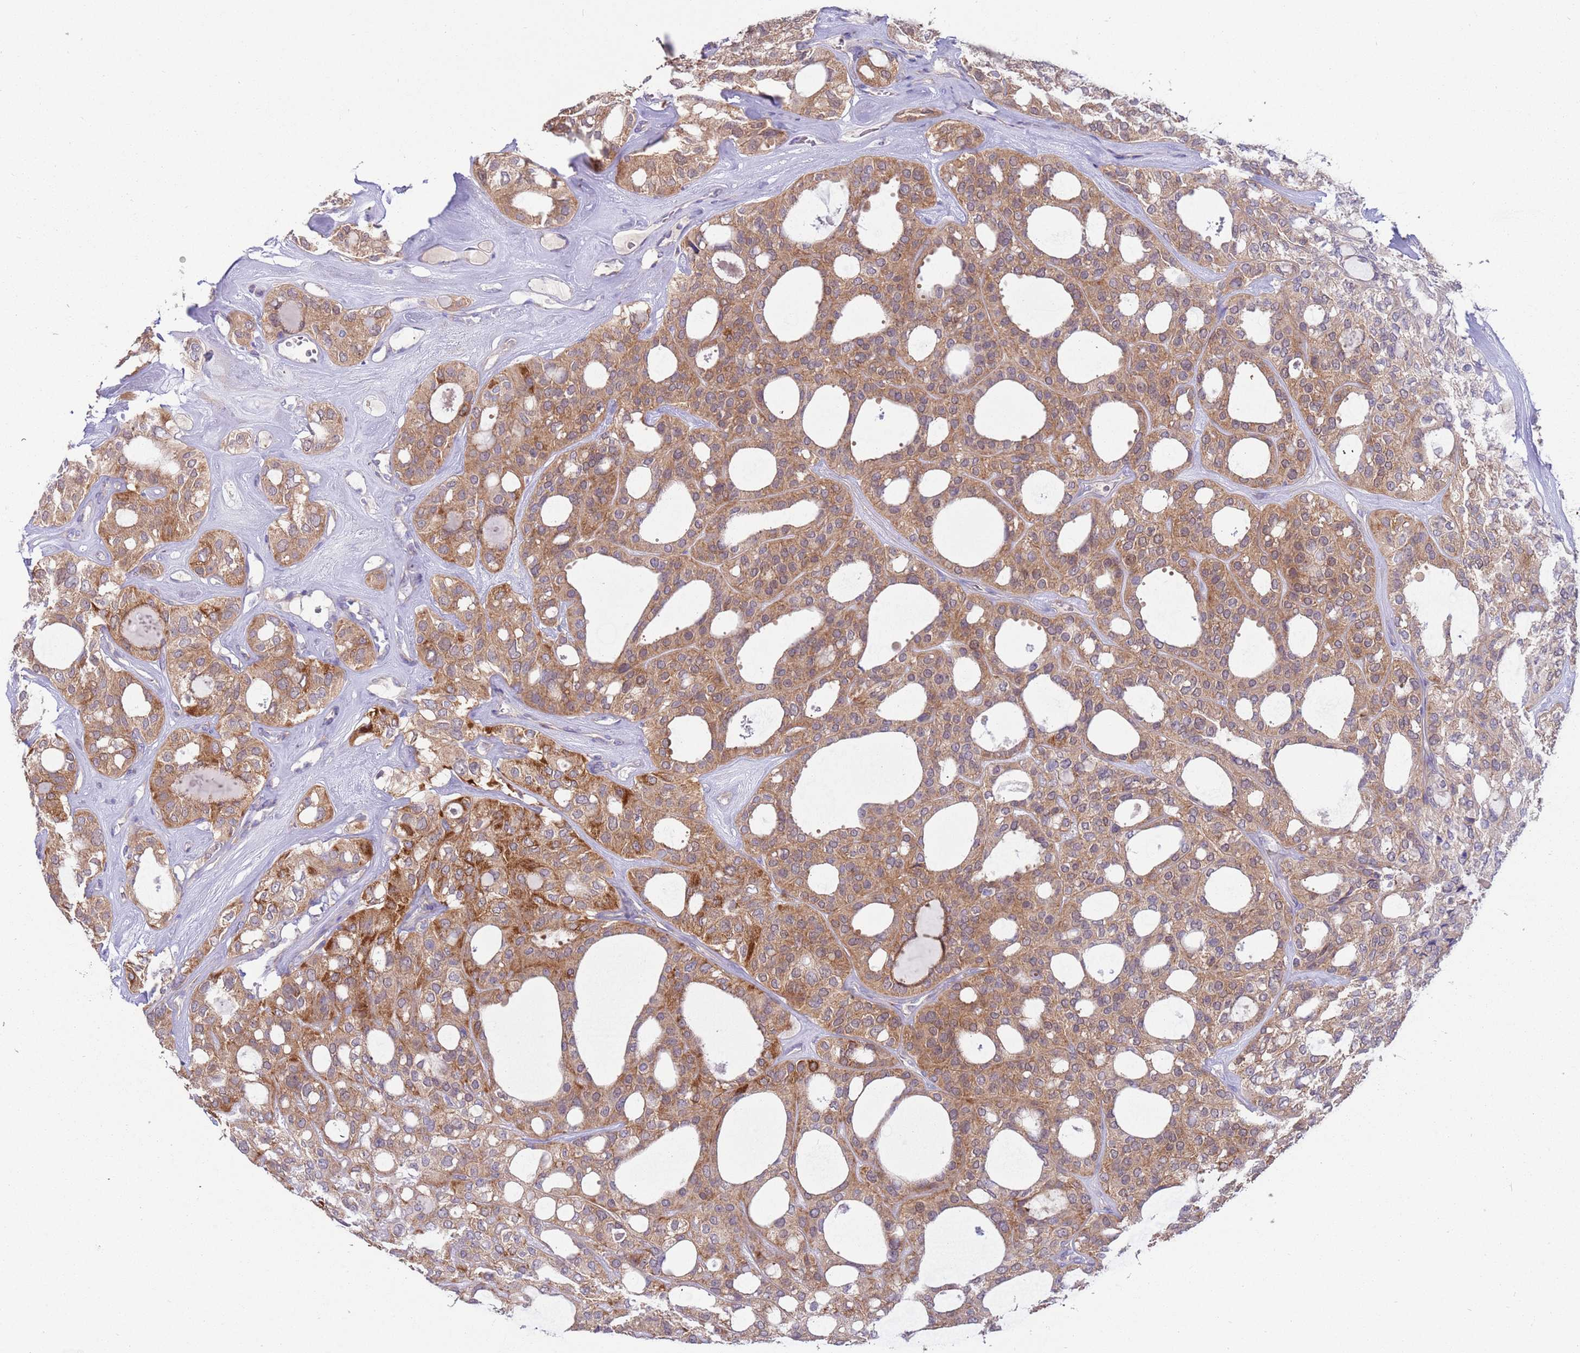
{"staining": {"intensity": "moderate", "quantity": ">75%", "location": "cytoplasmic/membranous"}, "tissue": "thyroid cancer", "cell_type": "Tumor cells", "image_type": "cancer", "snomed": [{"axis": "morphology", "description": "Follicular adenoma carcinoma, NOS"}, {"axis": "topography", "description": "Thyroid gland"}], "caption": "This is an image of immunohistochemistry (IHC) staining of thyroid cancer, which shows moderate staining in the cytoplasmic/membranous of tumor cells.", "gene": "UQCRQ", "patient": {"sex": "male", "age": 75}}